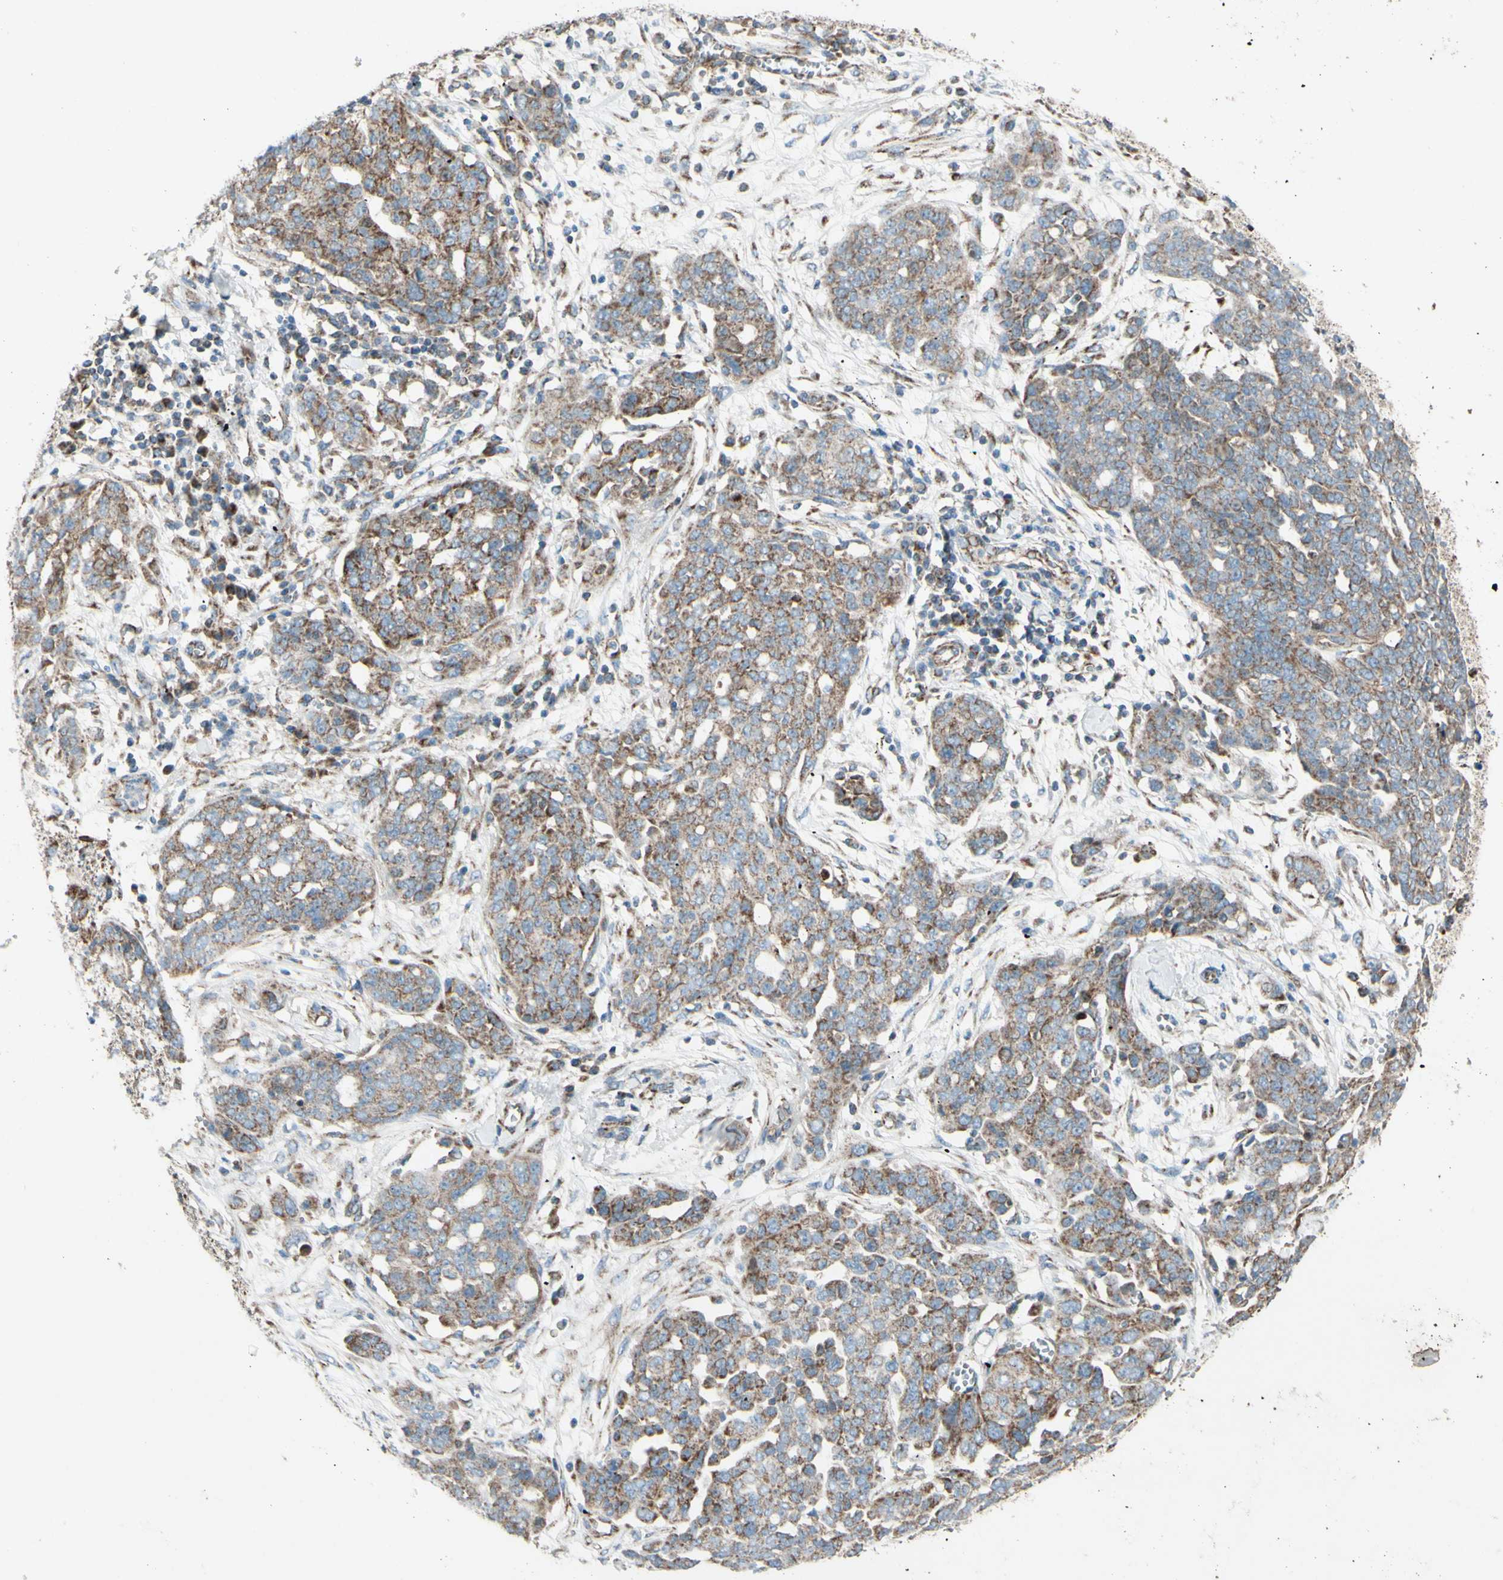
{"staining": {"intensity": "moderate", "quantity": ">75%", "location": "cytoplasmic/membranous"}, "tissue": "ovarian cancer", "cell_type": "Tumor cells", "image_type": "cancer", "snomed": [{"axis": "morphology", "description": "Cystadenocarcinoma, serous, NOS"}, {"axis": "topography", "description": "Soft tissue"}, {"axis": "topography", "description": "Ovary"}], "caption": "IHC image of neoplastic tissue: human serous cystadenocarcinoma (ovarian) stained using IHC exhibits medium levels of moderate protein expression localized specifically in the cytoplasmic/membranous of tumor cells, appearing as a cytoplasmic/membranous brown color.", "gene": "RHOT1", "patient": {"sex": "female", "age": 57}}